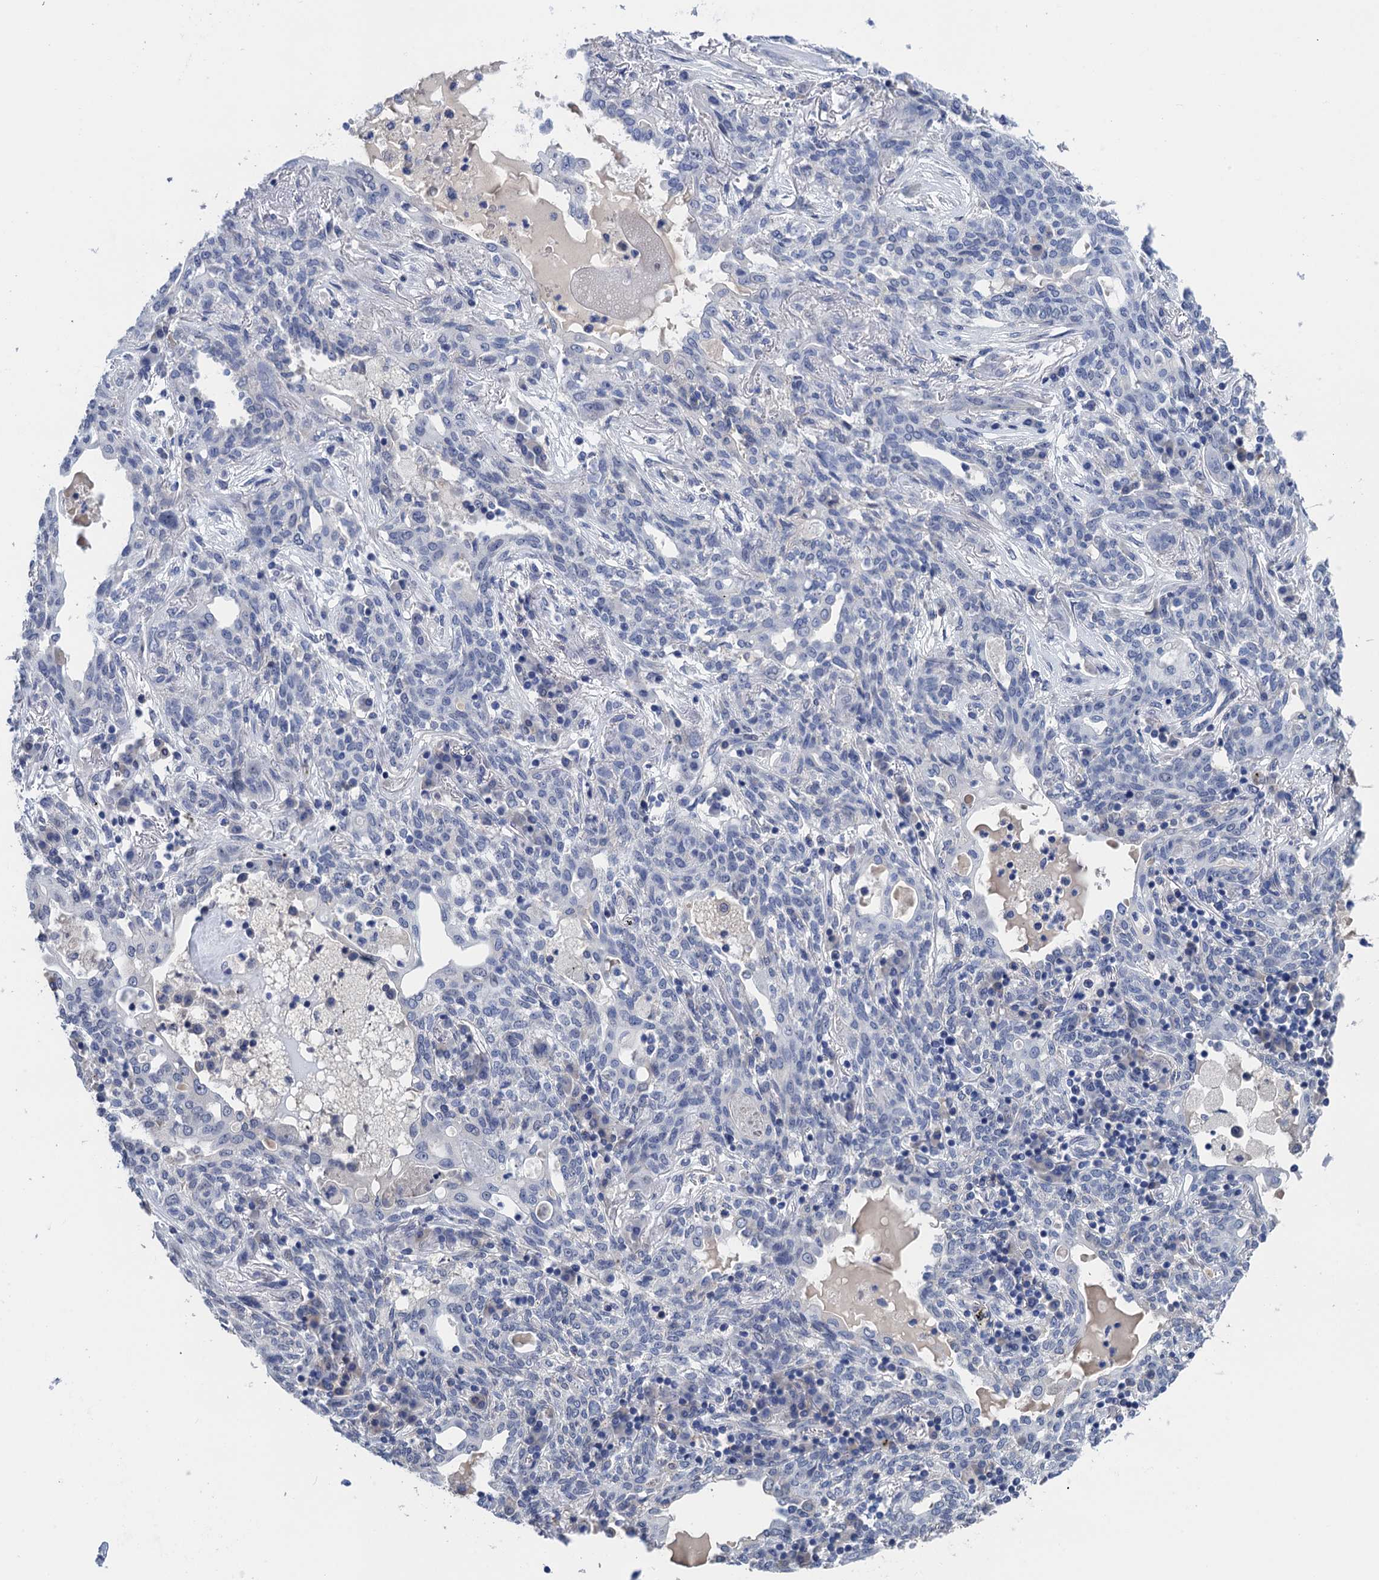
{"staining": {"intensity": "negative", "quantity": "none", "location": "none"}, "tissue": "lung cancer", "cell_type": "Tumor cells", "image_type": "cancer", "snomed": [{"axis": "morphology", "description": "Squamous cell carcinoma, NOS"}, {"axis": "topography", "description": "Lung"}], "caption": "IHC micrograph of neoplastic tissue: human squamous cell carcinoma (lung) stained with DAB (3,3'-diaminobenzidine) demonstrates no significant protein expression in tumor cells.", "gene": "ART5", "patient": {"sex": "female", "age": 70}}